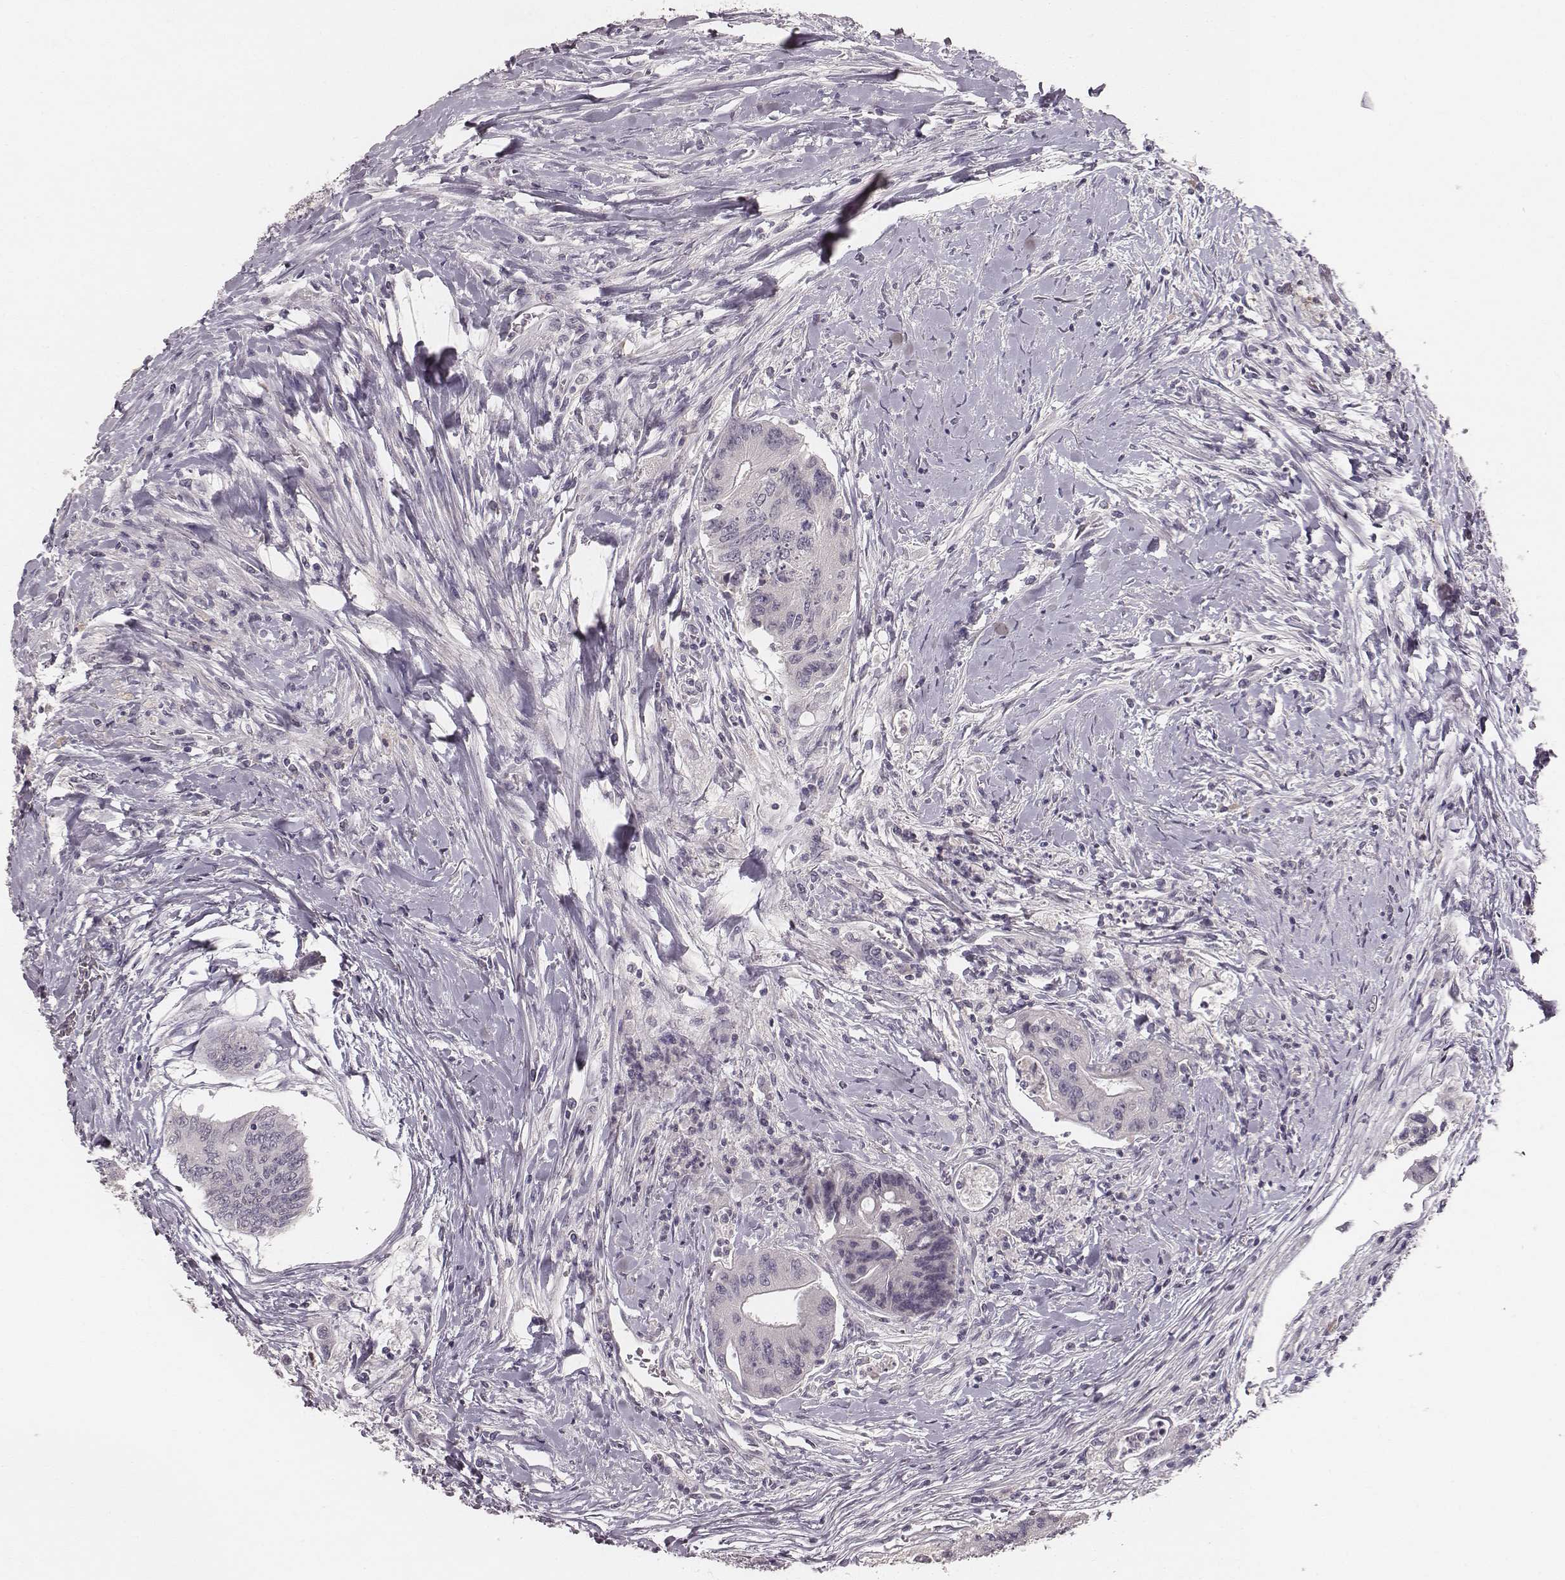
{"staining": {"intensity": "negative", "quantity": "none", "location": "none"}, "tissue": "colorectal cancer", "cell_type": "Tumor cells", "image_type": "cancer", "snomed": [{"axis": "morphology", "description": "Adenocarcinoma, NOS"}, {"axis": "topography", "description": "Rectum"}], "caption": "DAB immunohistochemical staining of colorectal cancer (adenocarcinoma) displays no significant expression in tumor cells.", "gene": "LY6K", "patient": {"sex": "male", "age": 59}}